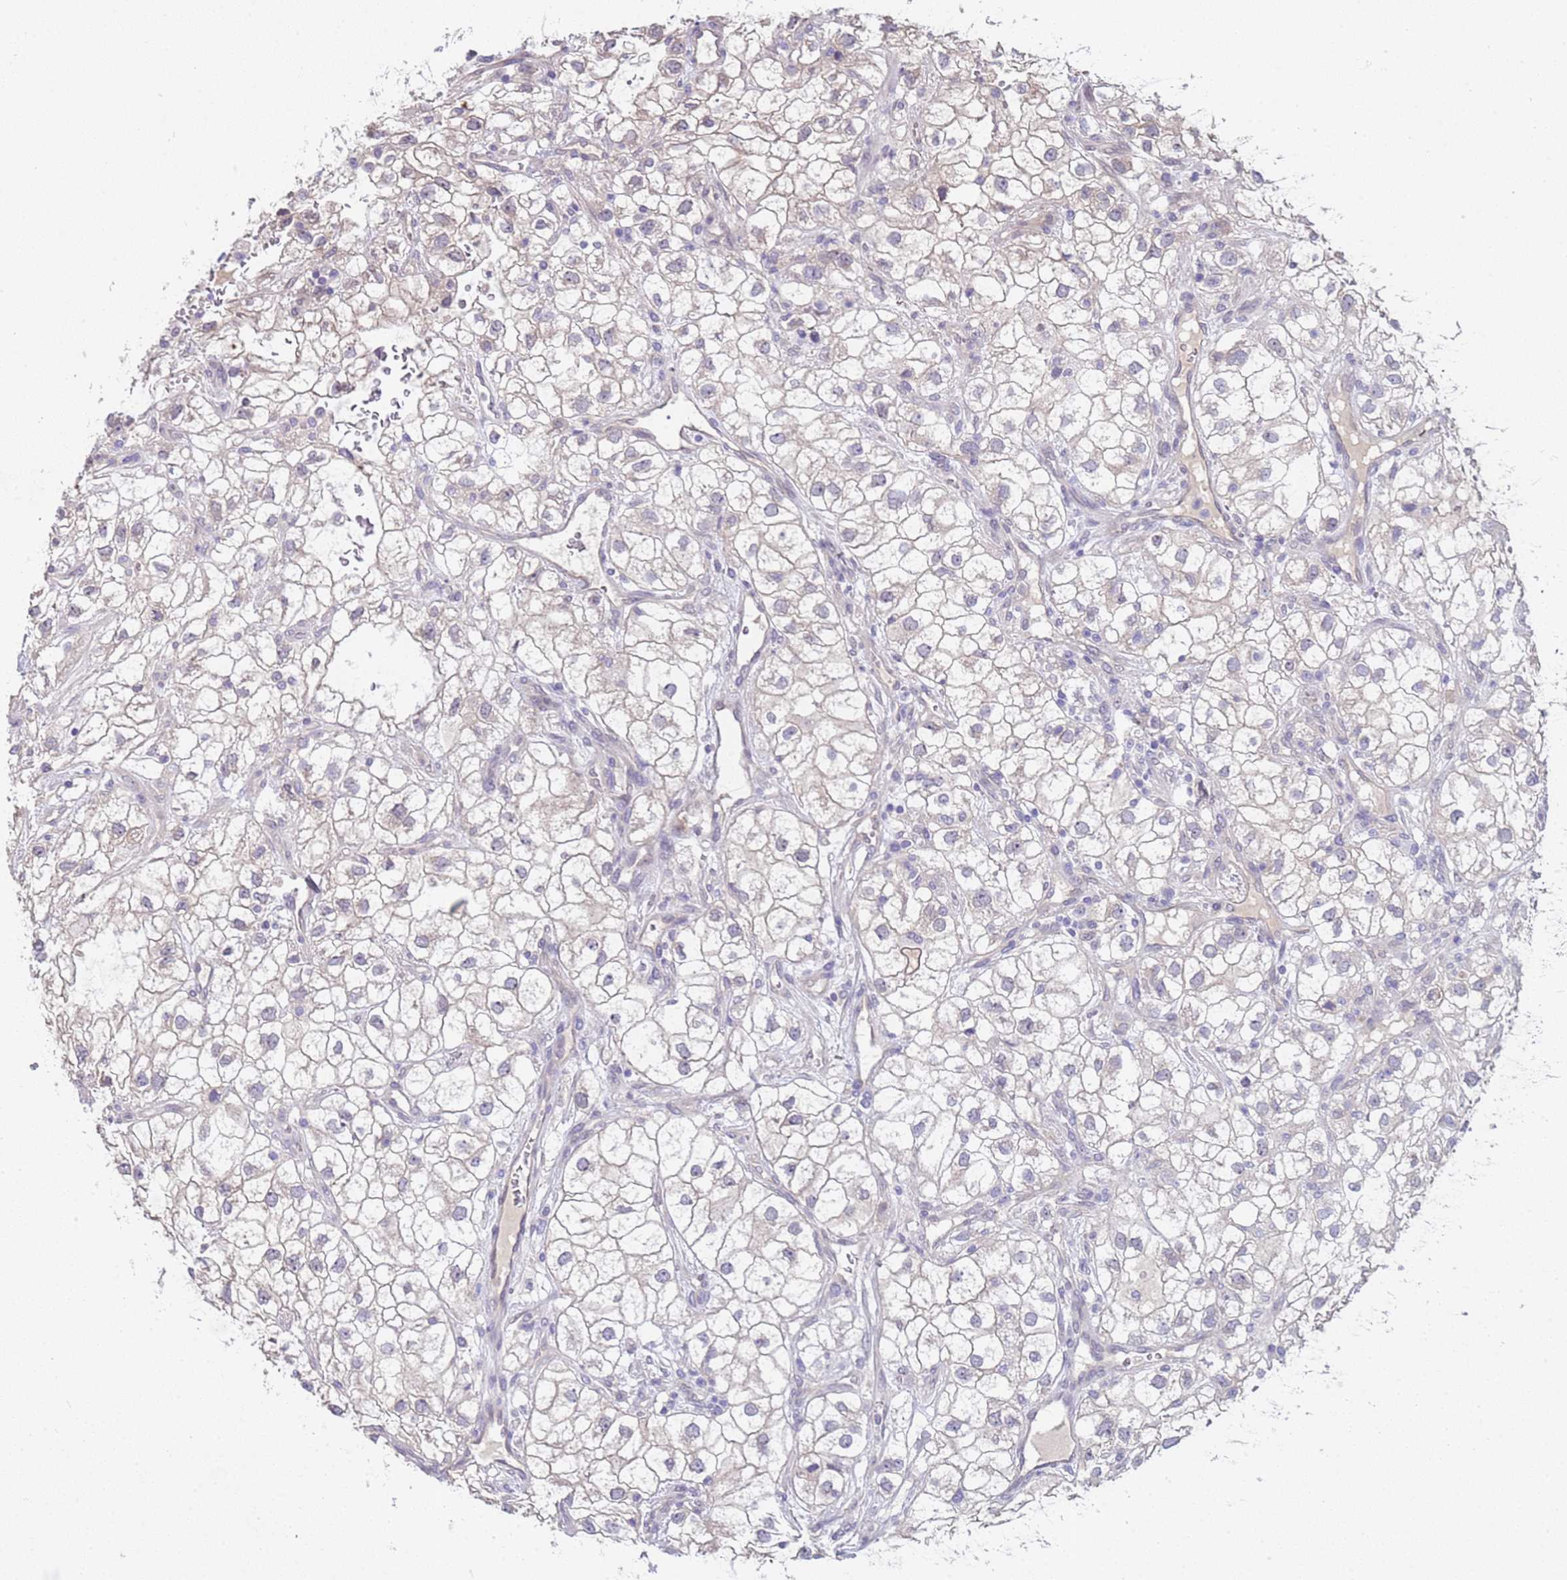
{"staining": {"intensity": "weak", "quantity": "<25%", "location": "cytoplasmic/membranous"}, "tissue": "renal cancer", "cell_type": "Tumor cells", "image_type": "cancer", "snomed": [{"axis": "morphology", "description": "Adenocarcinoma, NOS"}, {"axis": "topography", "description": "Kidney"}], "caption": "Human renal cancer stained for a protein using IHC displays no expression in tumor cells.", "gene": "TRMT10A", "patient": {"sex": "male", "age": 59}}